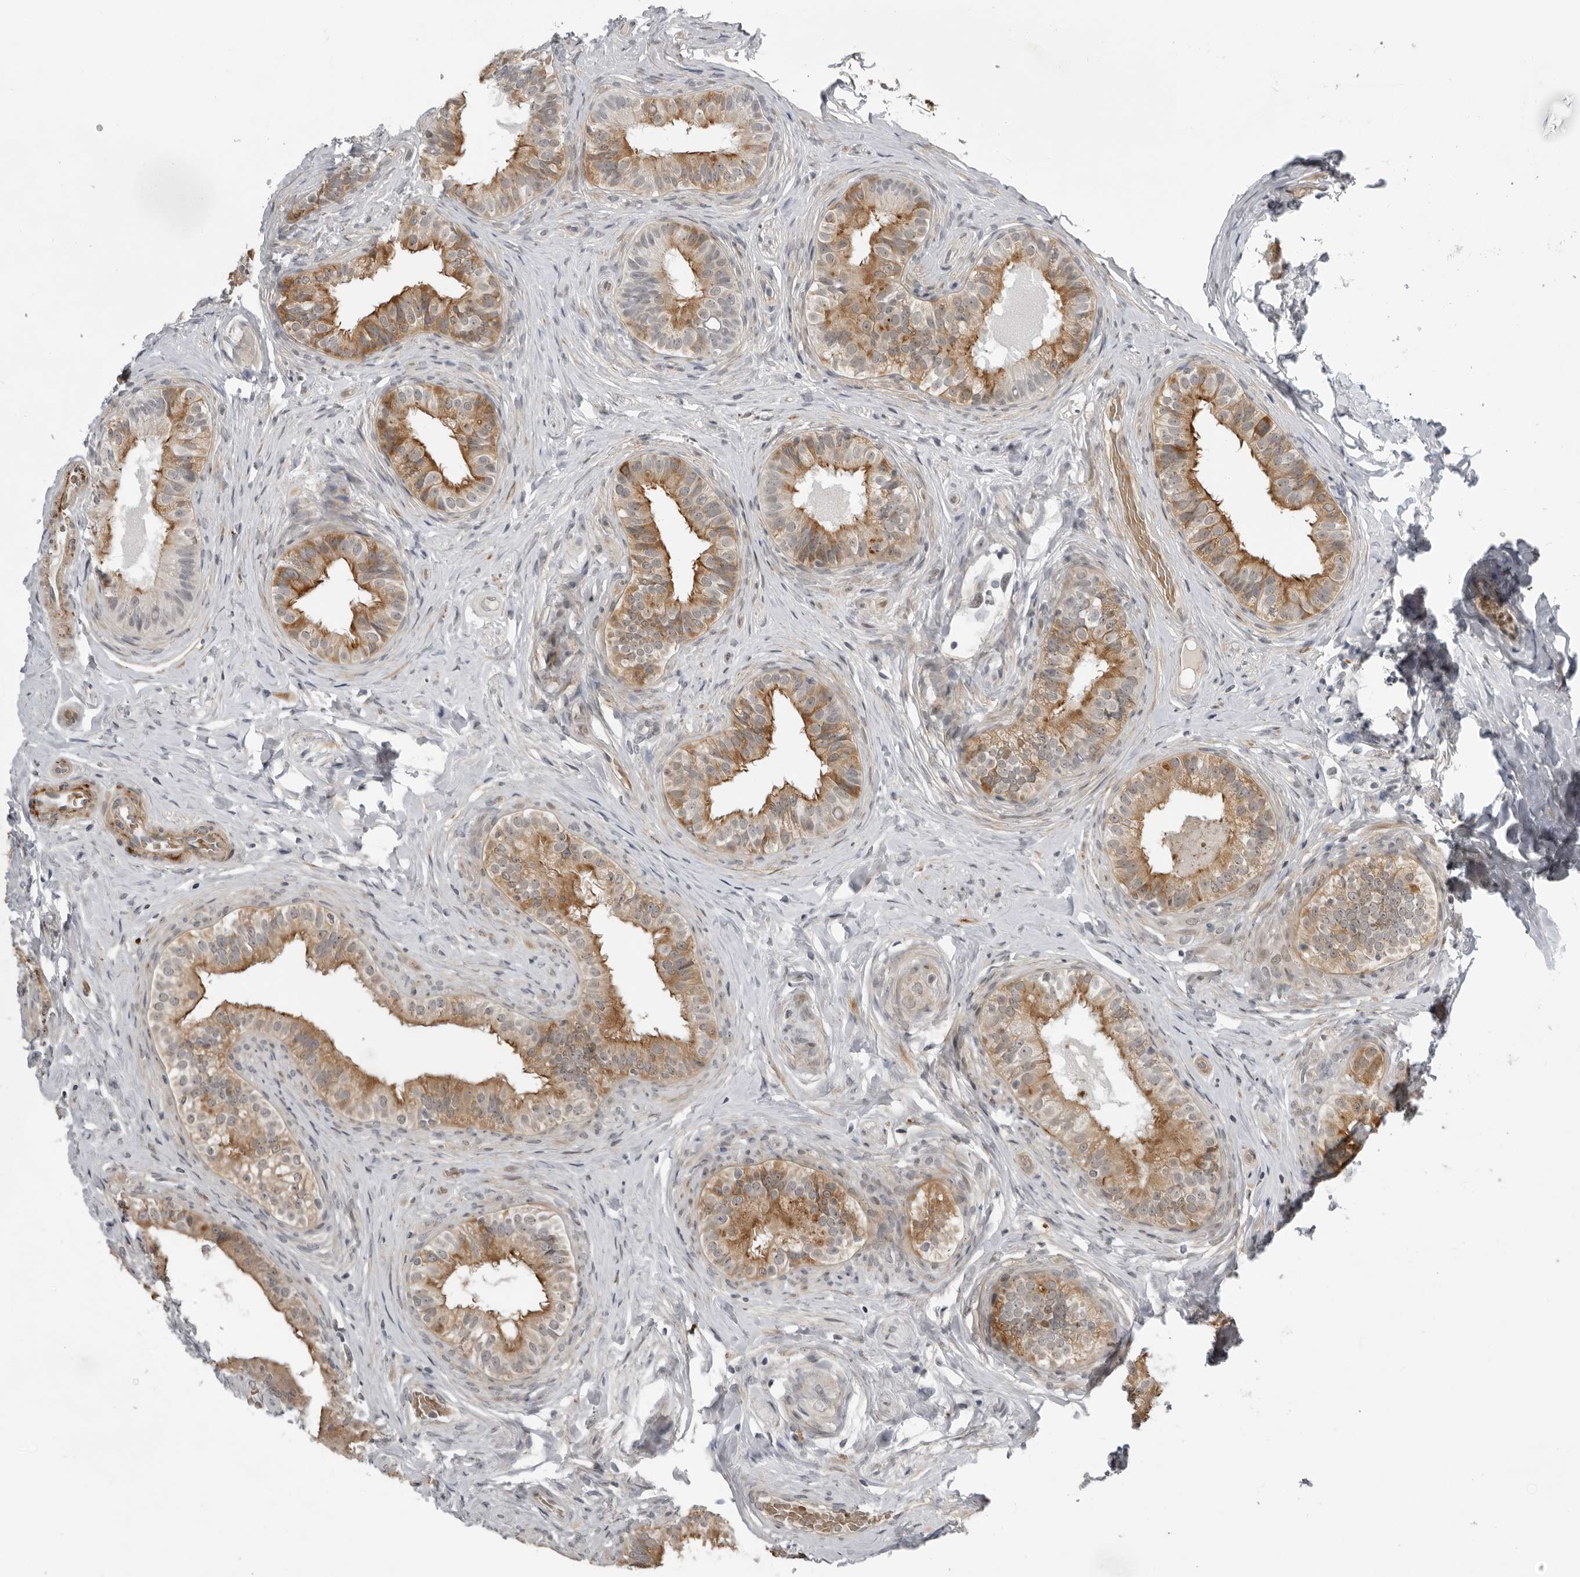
{"staining": {"intensity": "moderate", "quantity": ">75%", "location": "cytoplasmic/membranous"}, "tissue": "epididymis", "cell_type": "Glandular cells", "image_type": "normal", "snomed": [{"axis": "morphology", "description": "Normal tissue, NOS"}, {"axis": "topography", "description": "Epididymis"}], "caption": "Immunohistochemistry of unremarkable human epididymis shows medium levels of moderate cytoplasmic/membranous staining in about >75% of glandular cells.", "gene": "ALPK2", "patient": {"sex": "male", "age": 49}}